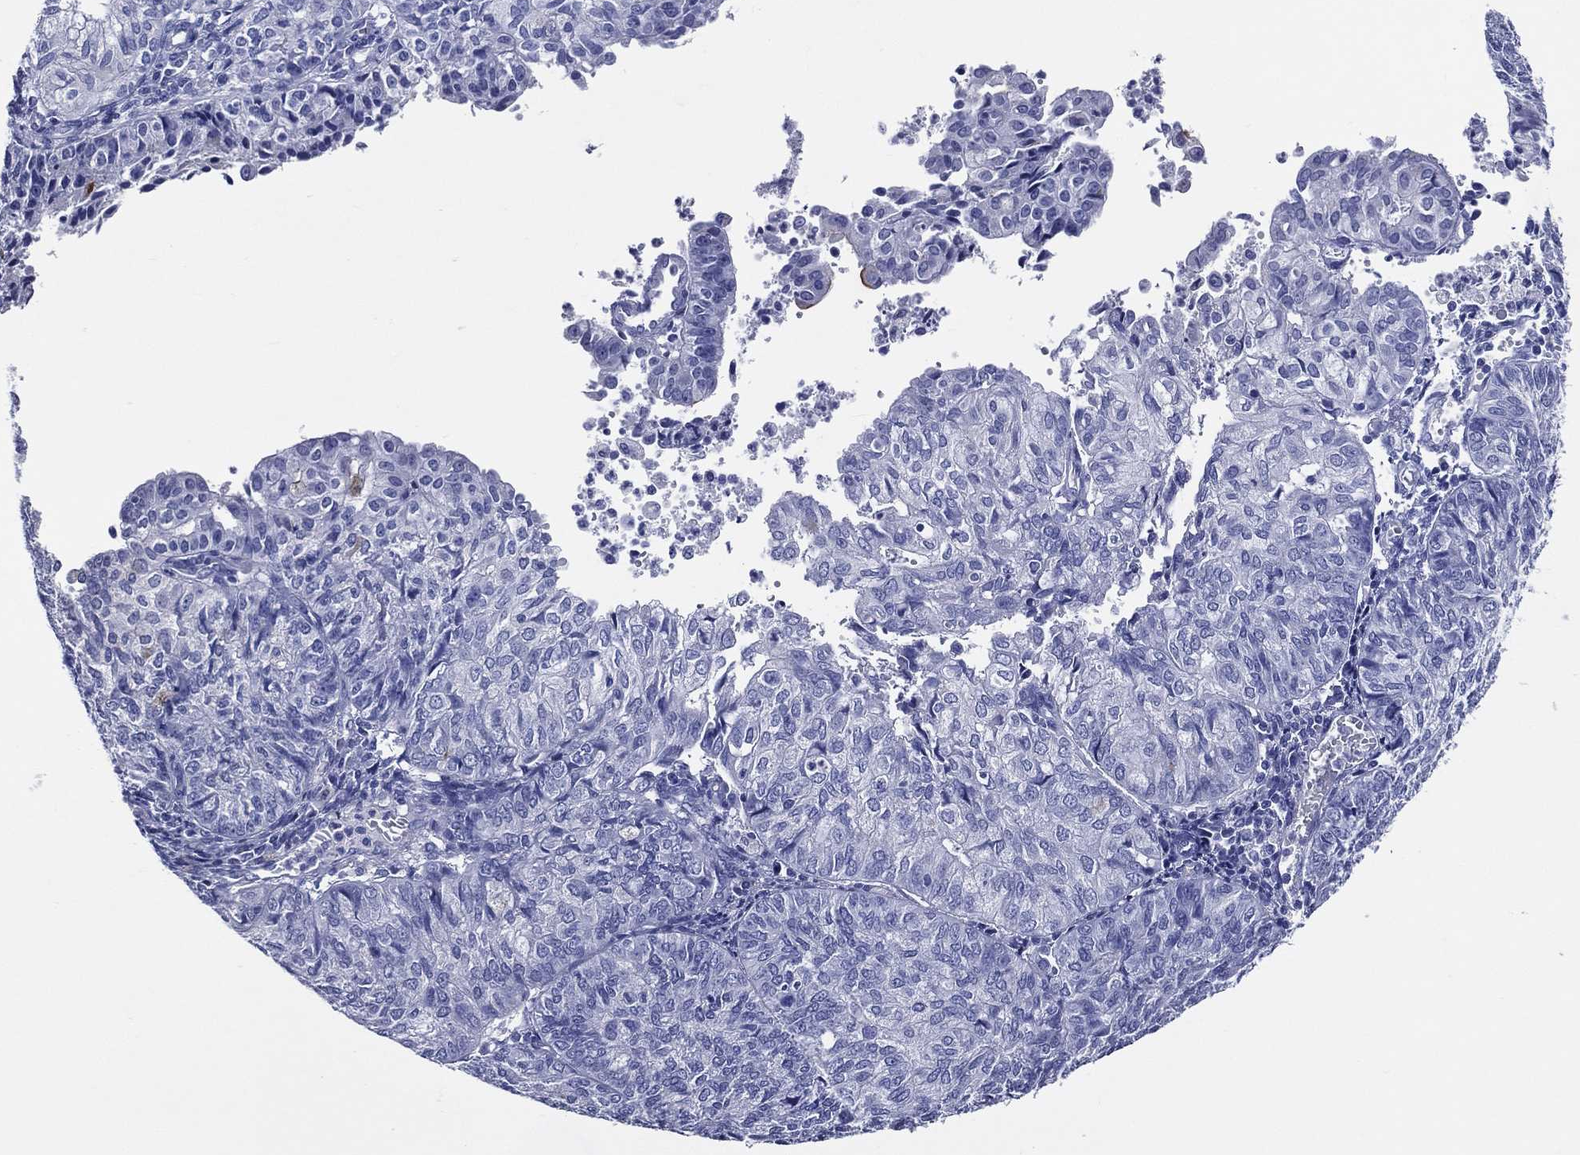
{"staining": {"intensity": "negative", "quantity": "none", "location": "none"}, "tissue": "endometrial cancer", "cell_type": "Tumor cells", "image_type": "cancer", "snomed": [{"axis": "morphology", "description": "Adenocarcinoma, NOS"}, {"axis": "topography", "description": "Endometrium"}], "caption": "An image of human endometrial cancer (adenocarcinoma) is negative for staining in tumor cells.", "gene": "ACE2", "patient": {"sex": "female", "age": 82}}